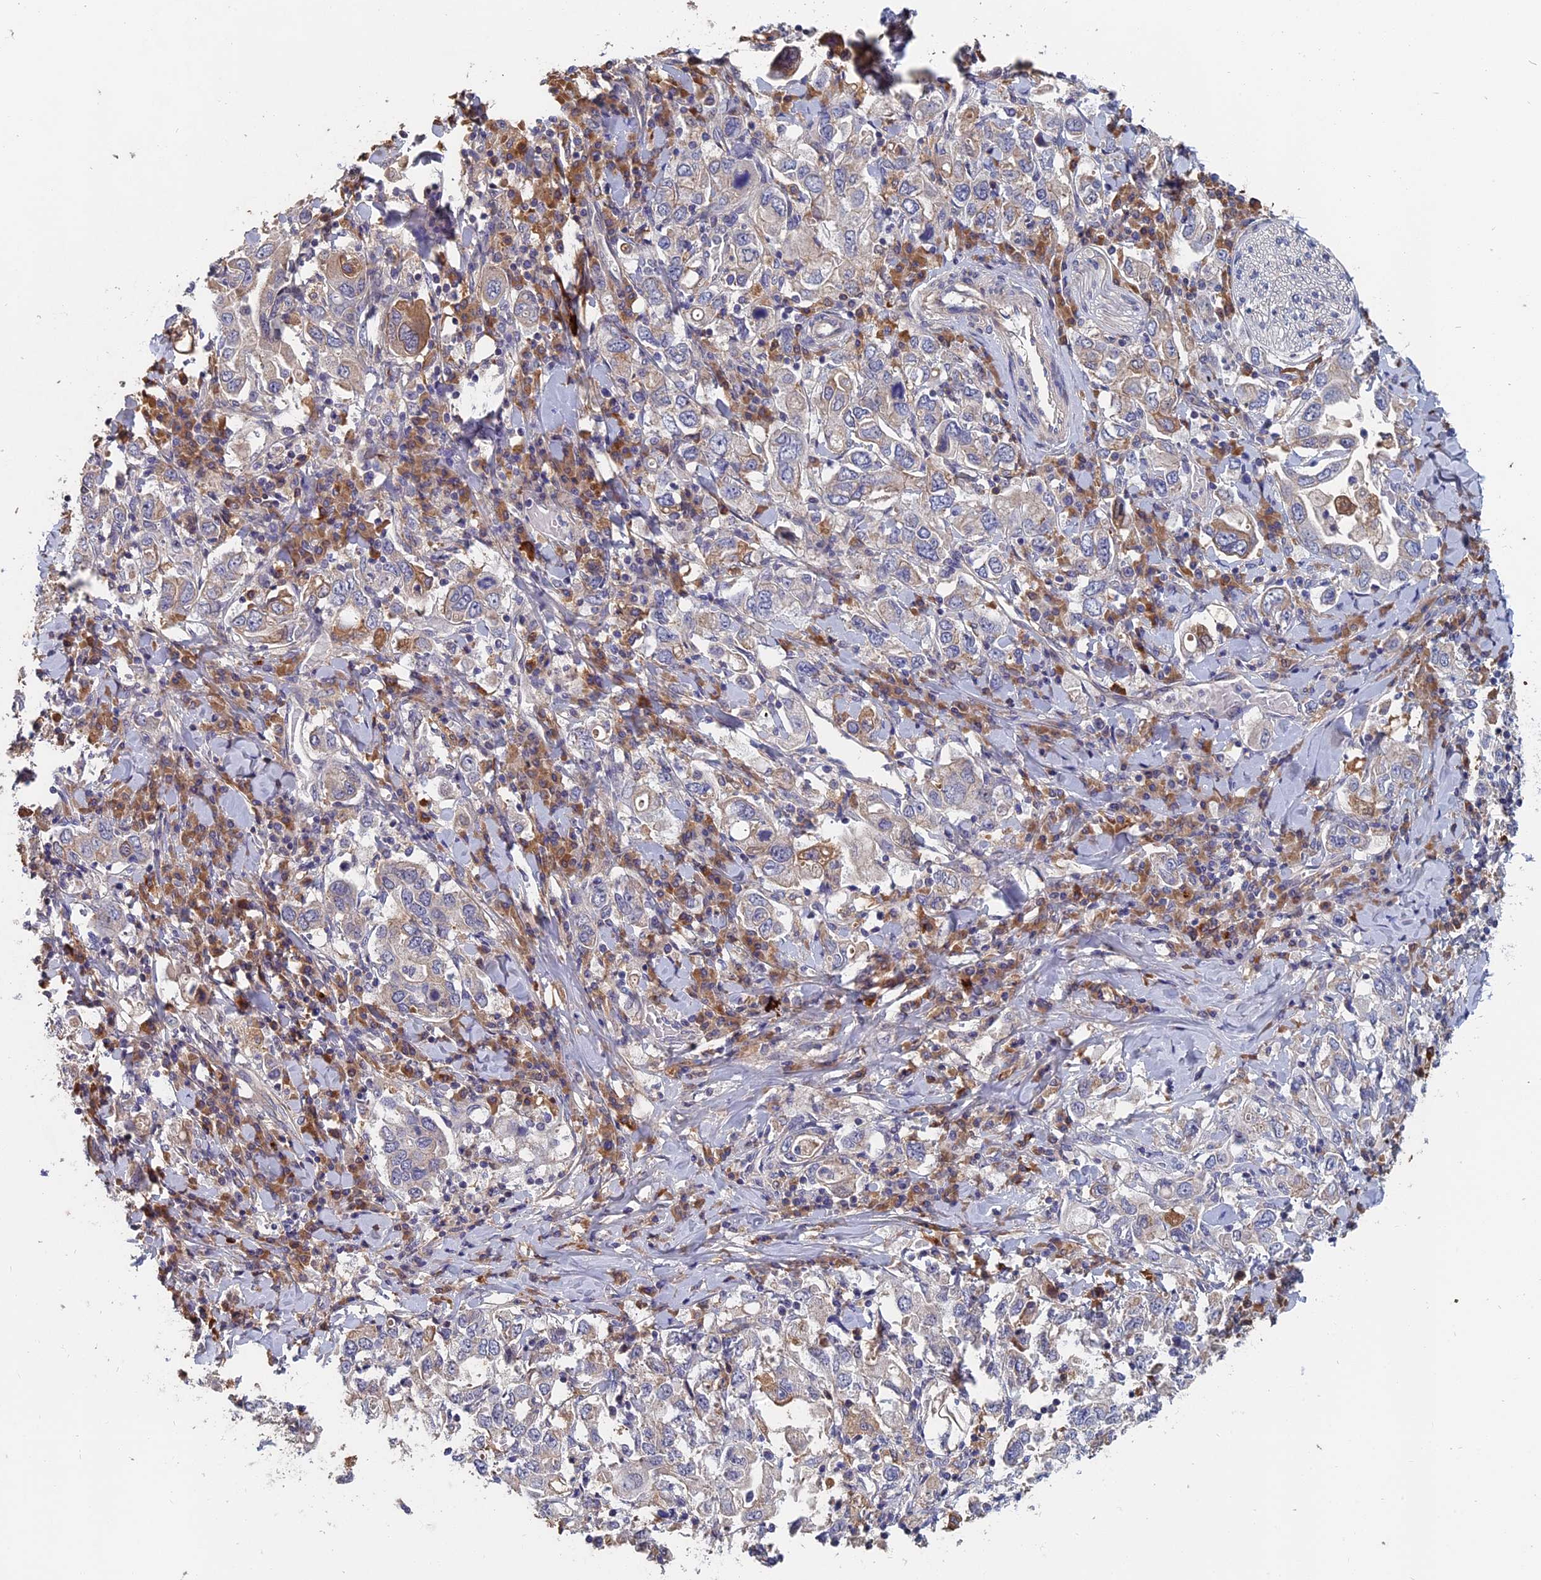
{"staining": {"intensity": "negative", "quantity": "none", "location": "none"}, "tissue": "stomach cancer", "cell_type": "Tumor cells", "image_type": "cancer", "snomed": [{"axis": "morphology", "description": "Adenocarcinoma, NOS"}, {"axis": "topography", "description": "Stomach, upper"}], "caption": "Immunohistochemical staining of stomach cancer shows no significant staining in tumor cells.", "gene": "SLC33A1", "patient": {"sex": "male", "age": 62}}